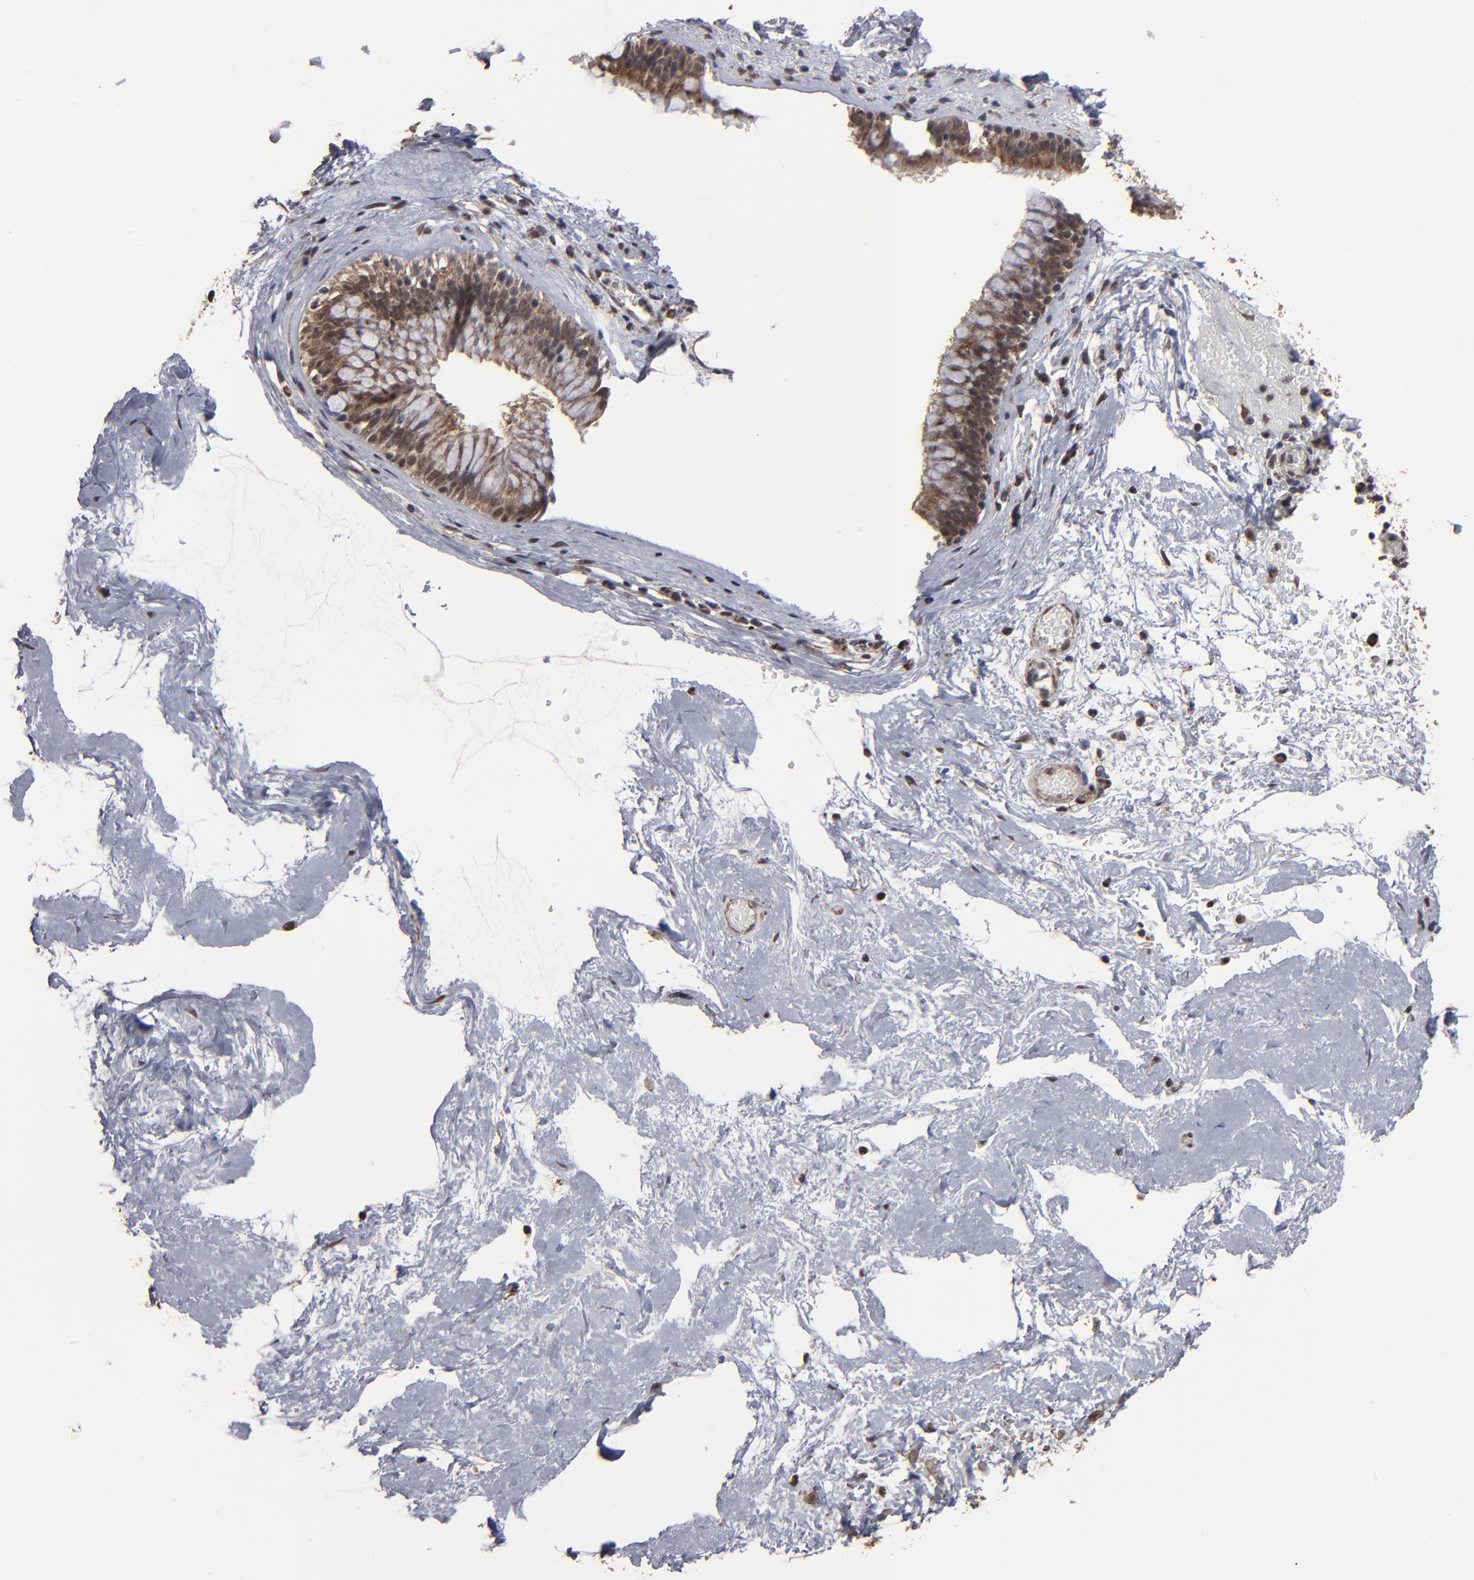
{"staining": {"intensity": "moderate", "quantity": "25%-75%", "location": "cytoplasmic/membranous,nuclear"}, "tissue": "nasopharynx", "cell_type": "Respiratory epithelial cells", "image_type": "normal", "snomed": [{"axis": "morphology", "description": "Normal tissue, NOS"}, {"axis": "morphology", "description": "Inflammation, NOS"}, {"axis": "topography", "description": "Nasopharynx"}], "caption": "Unremarkable nasopharynx exhibits moderate cytoplasmic/membranous,nuclear expression in approximately 25%-75% of respiratory epithelial cells.", "gene": "BNIP3", "patient": {"sex": "male", "age": 48}}